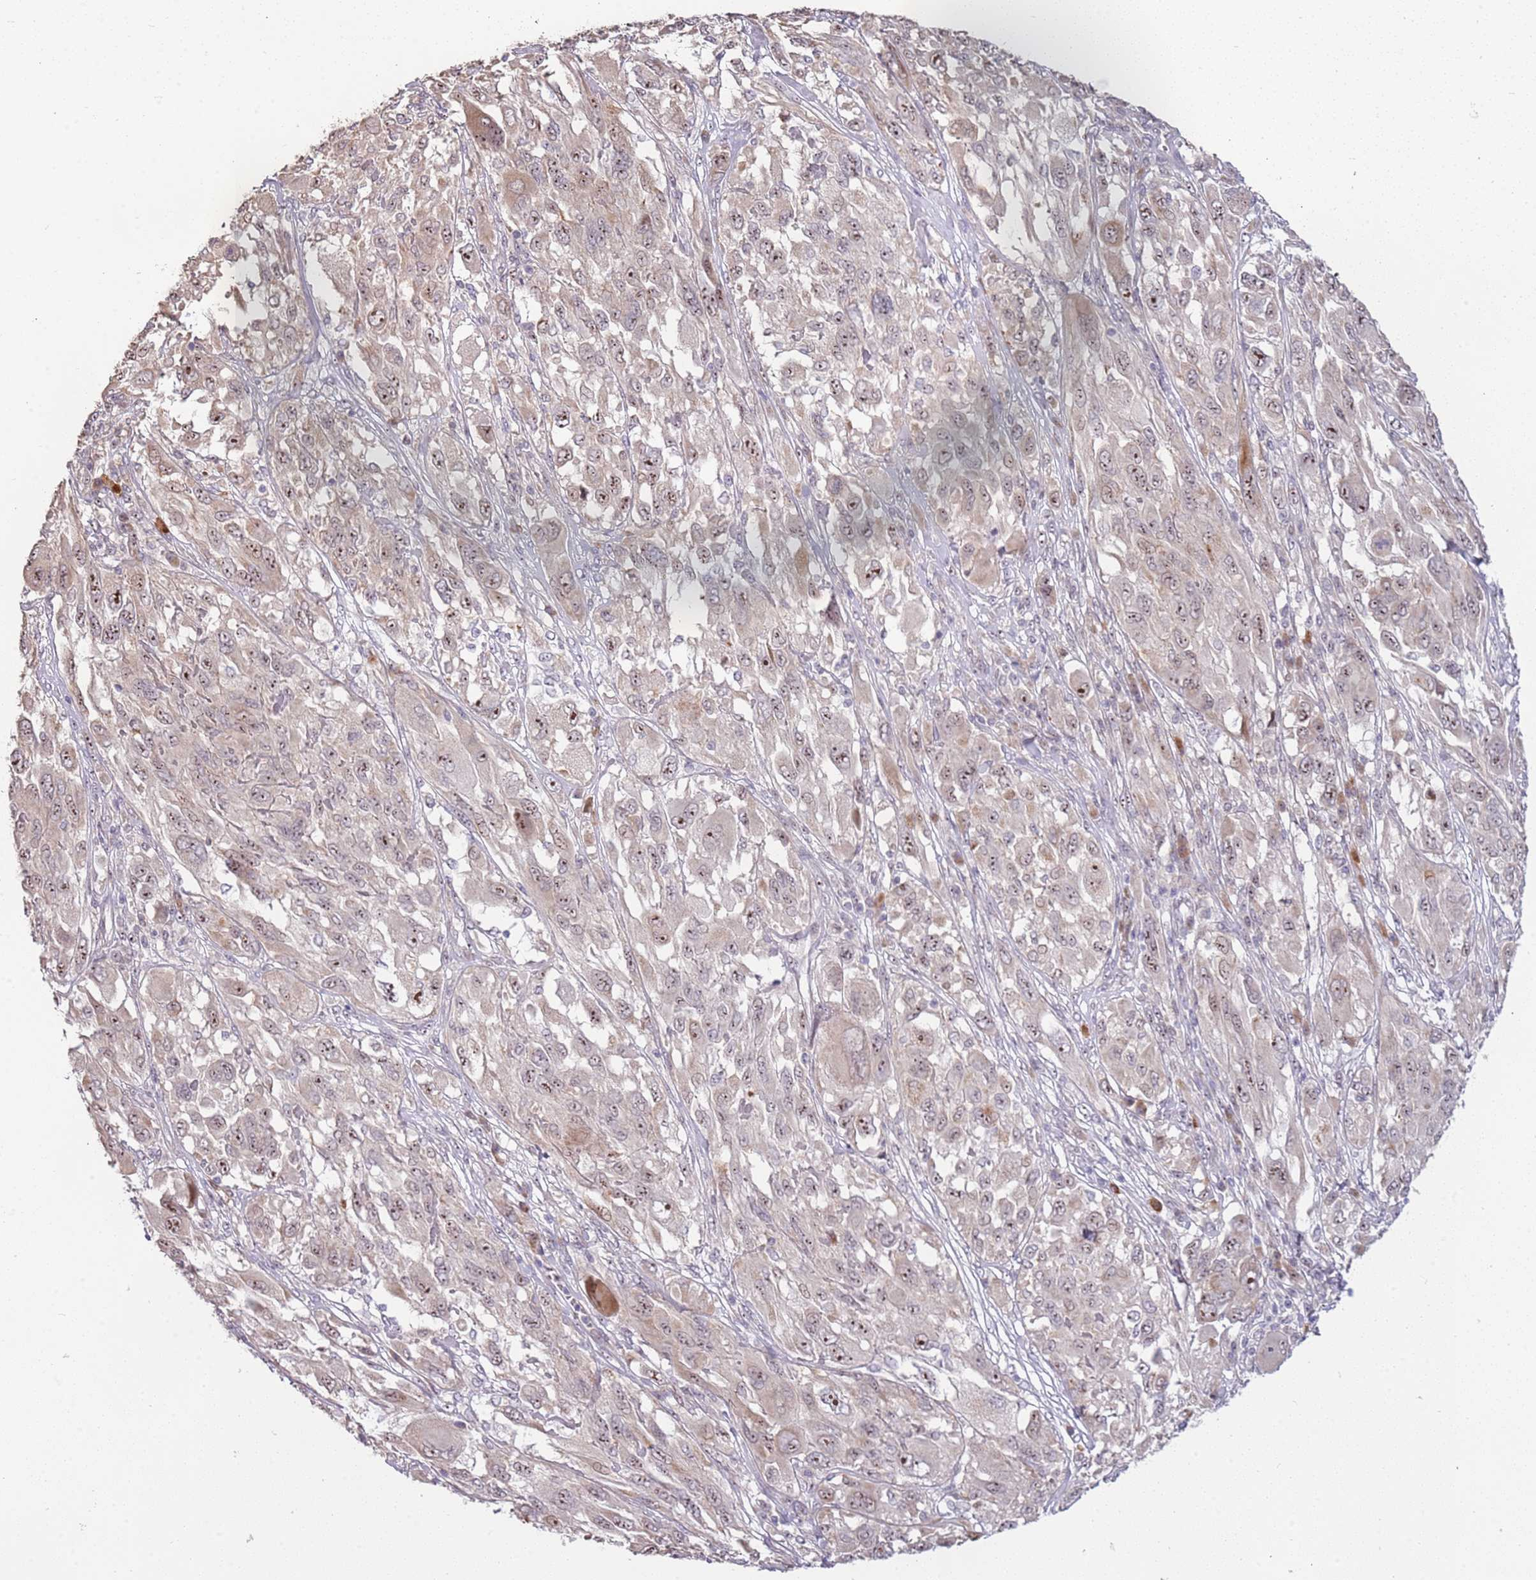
{"staining": {"intensity": "moderate", "quantity": "25%-75%", "location": "nuclear"}, "tissue": "melanoma", "cell_type": "Tumor cells", "image_type": "cancer", "snomed": [{"axis": "morphology", "description": "Malignant melanoma, NOS"}, {"axis": "topography", "description": "Skin"}], "caption": "A histopathology image of human melanoma stained for a protein demonstrates moderate nuclear brown staining in tumor cells. (DAB IHC with brightfield microscopy, high magnification).", "gene": "UCMA", "patient": {"sex": "female", "age": 91}}